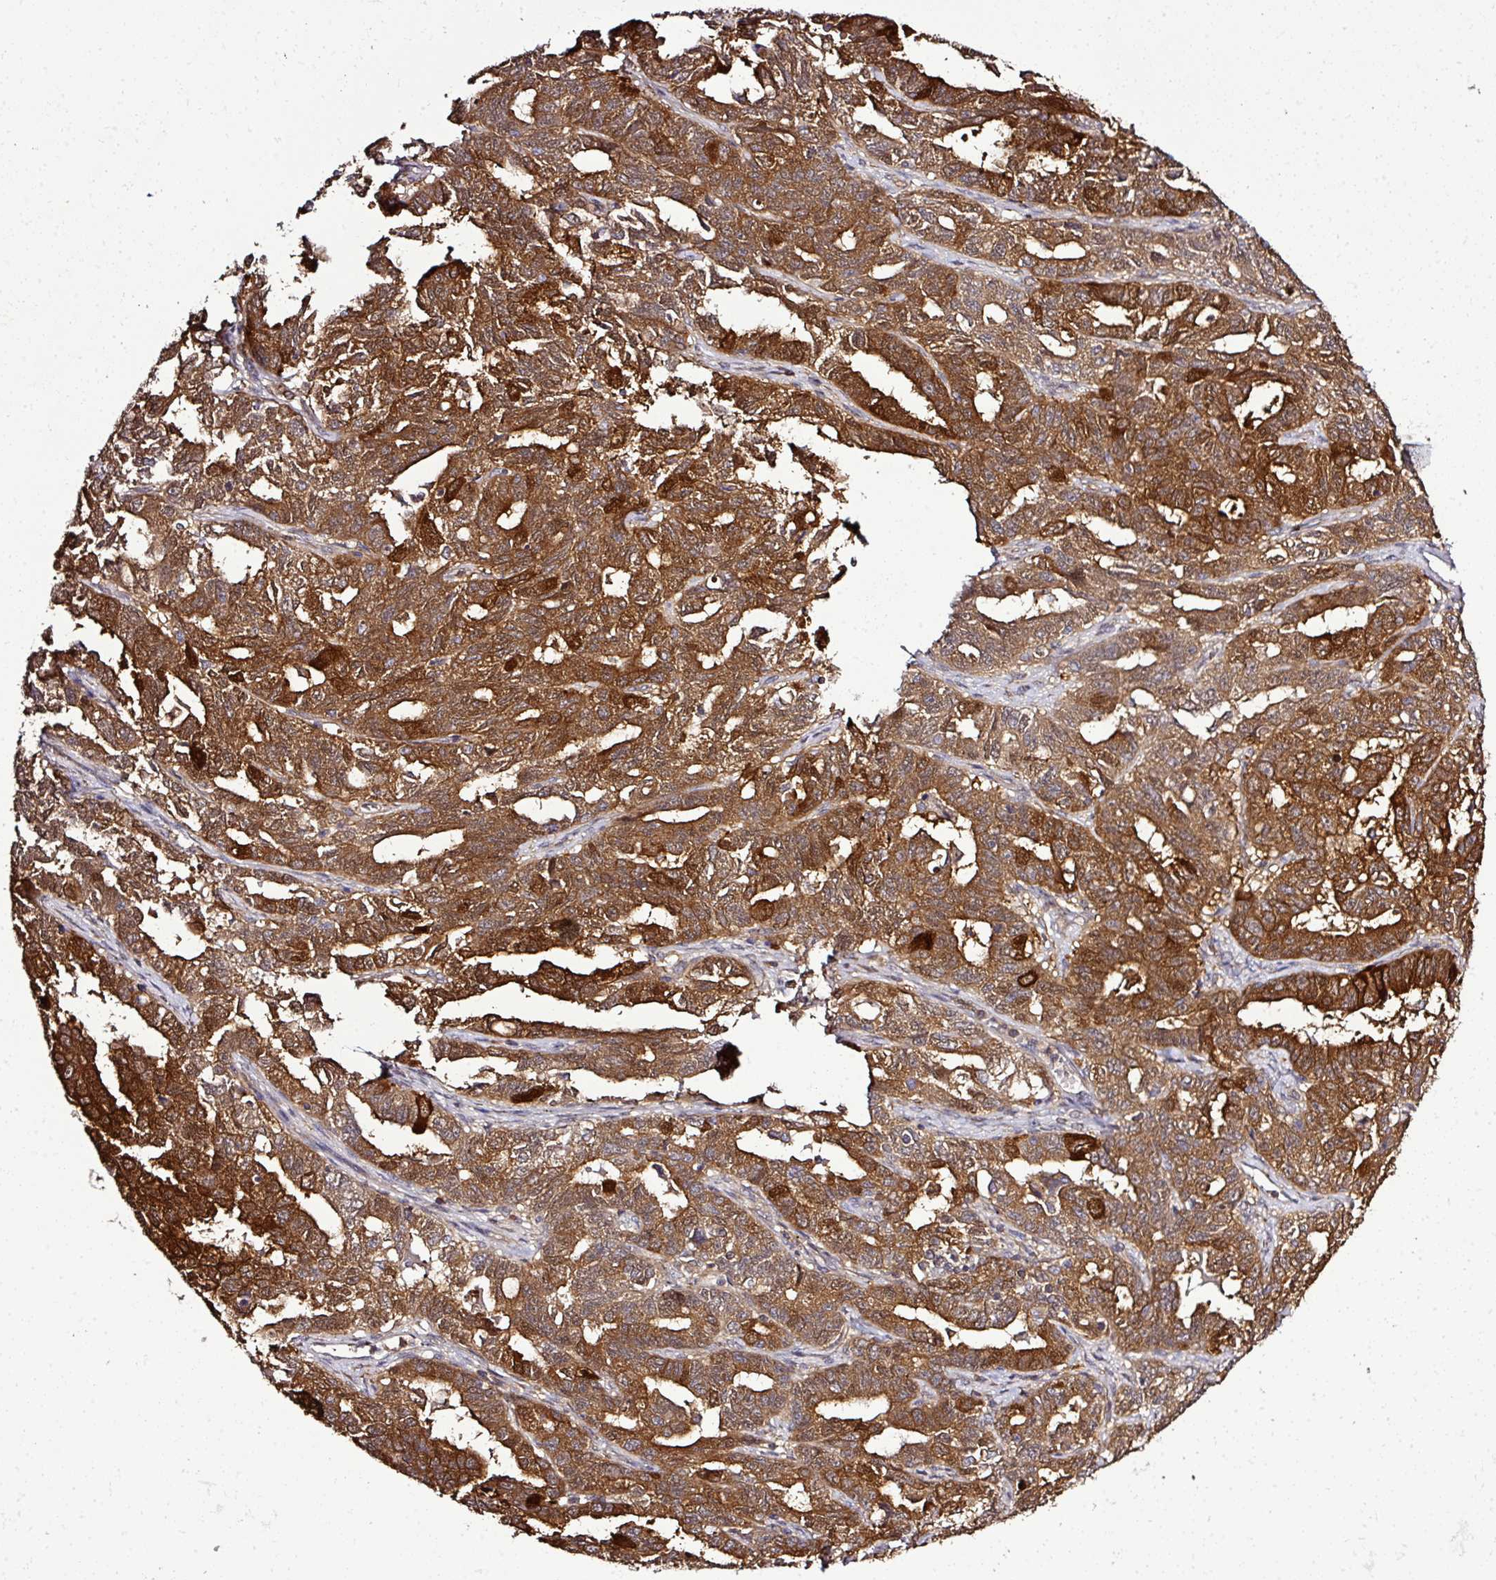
{"staining": {"intensity": "moderate", "quantity": ">75%", "location": "cytoplasmic/membranous"}, "tissue": "ovarian cancer", "cell_type": "Tumor cells", "image_type": "cancer", "snomed": [{"axis": "morphology", "description": "Adenocarcinoma, NOS"}, {"axis": "morphology", "description": "Carcinoma, endometroid"}, {"axis": "topography", "description": "Ovary"}], "caption": "About >75% of tumor cells in ovarian endometroid carcinoma display moderate cytoplasmic/membranous protein positivity as visualized by brown immunohistochemical staining.", "gene": "TMEM107", "patient": {"sex": "female", "age": 72}}